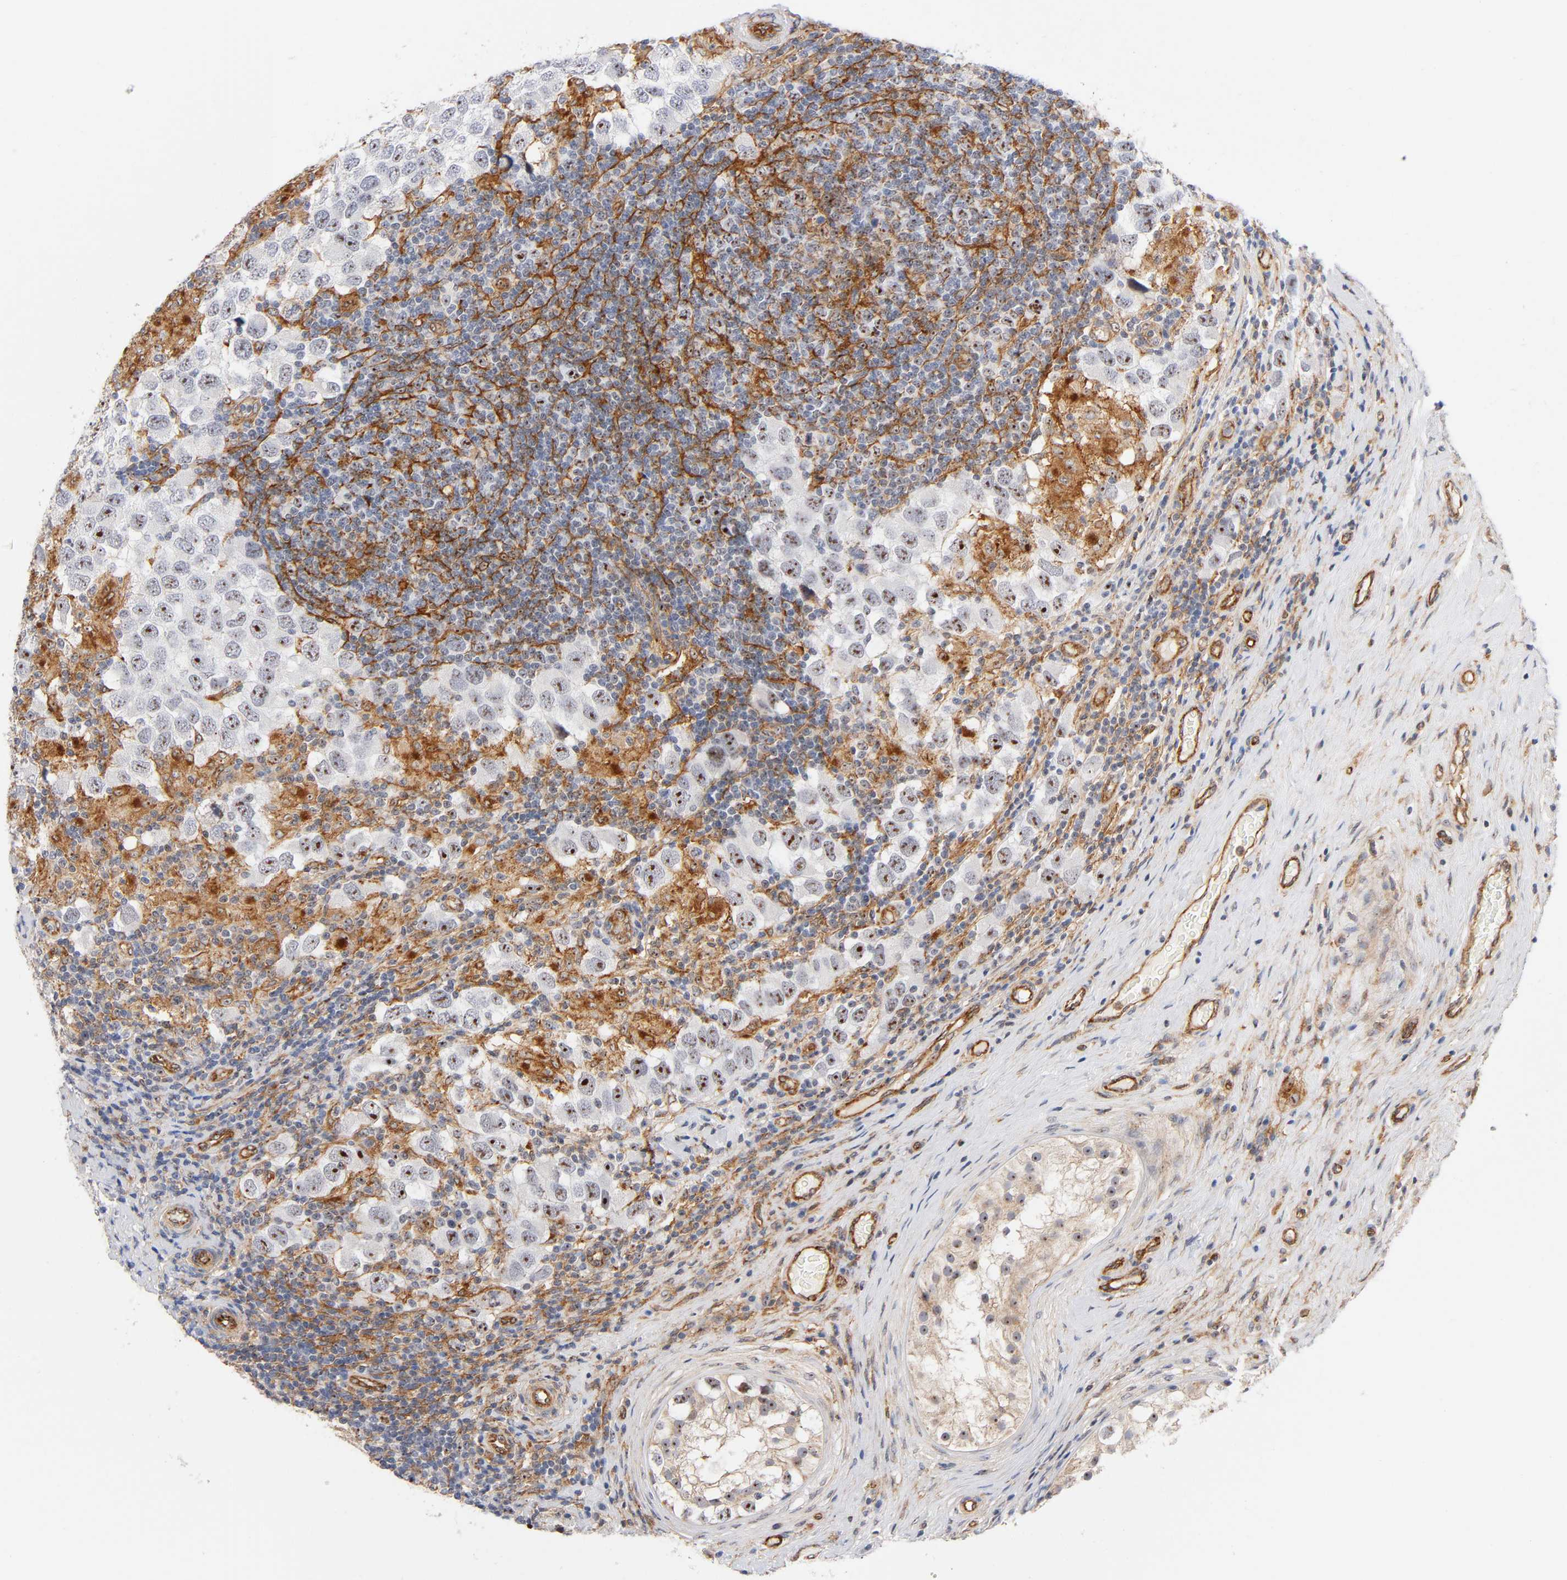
{"staining": {"intensity": "strong", "quantity": ">75%", "location": "cytoplasmic/membranous,nuclear"}, "tissue": "testis cancer", "cell_type": "Tumor cells", "image_type": "cancer", "snomed": [{"axis": "morphology", "description": "Carcinoma, Embryonal, NOS"}, {"axis": "topography", "description": "Testis"}], "caption": "This is an image of immunohistochemistry (IHC) staining of testis cancer, which shows strong expression in the cytoplasmic/membranous and nuclear of tumor cells.", "gene": "PLD1", "patient": {"sex": "male", "age": 21}}